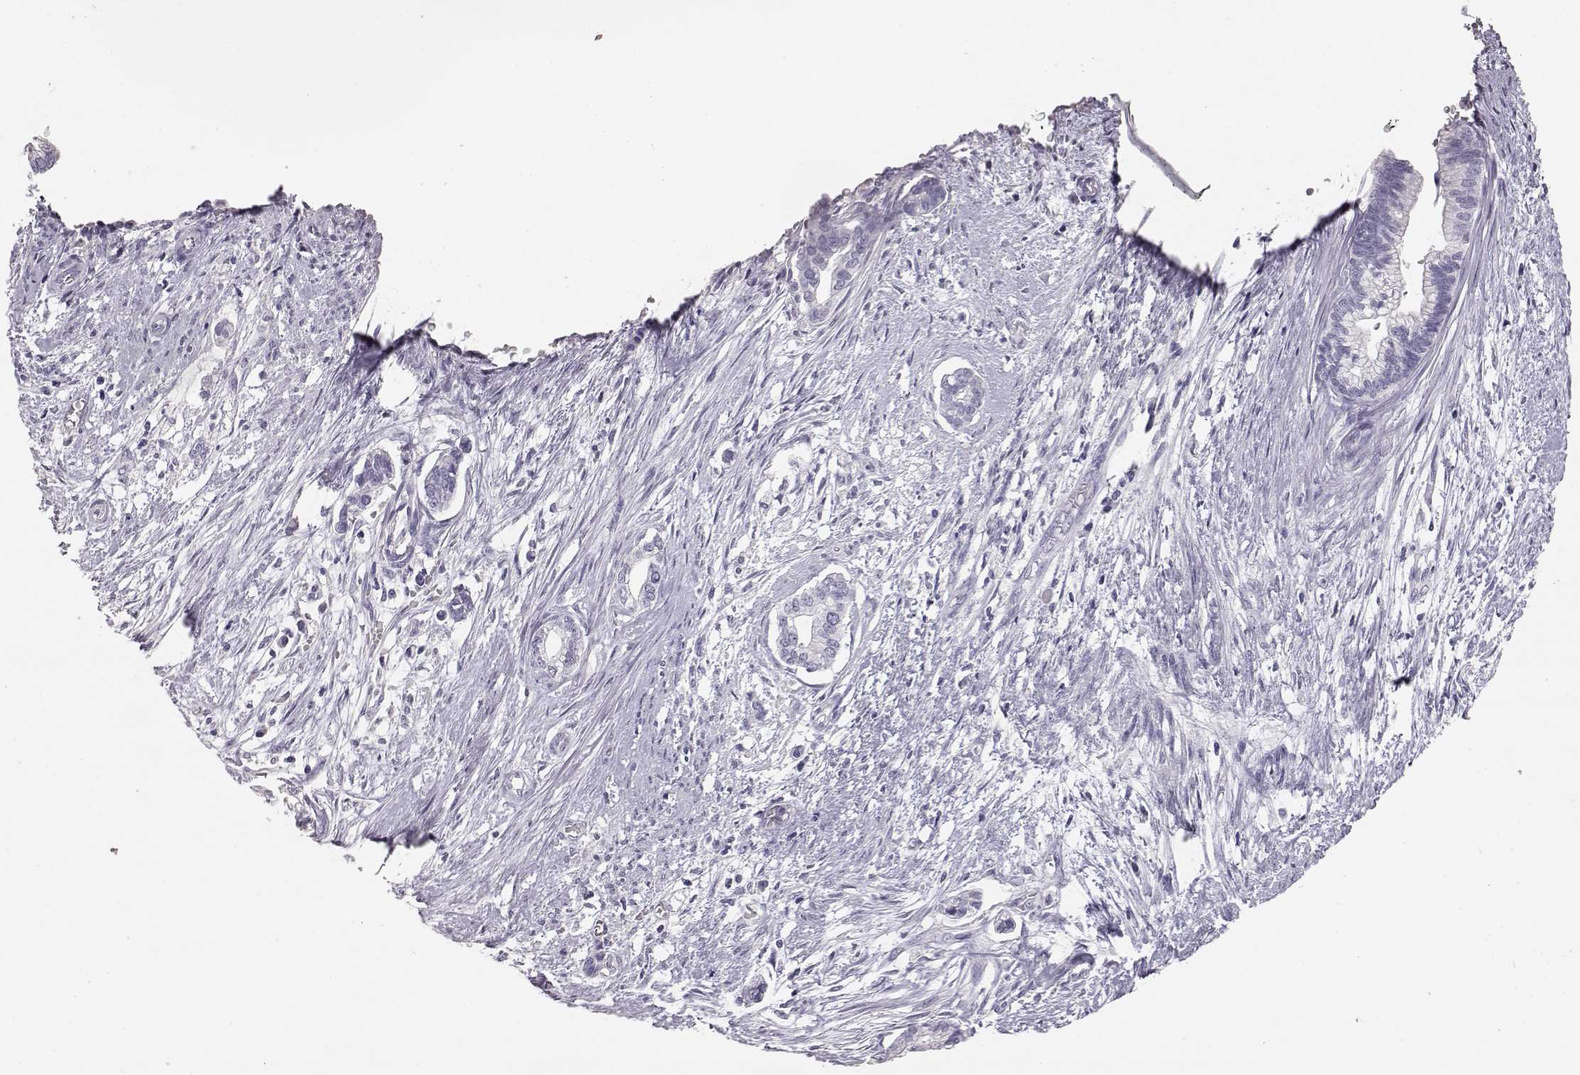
{"staining": {"intensity": "negative", "quantity": "none", "location": "none"}, "tissue": "cervical cancer", "cell_type": "Tumor cells", "image_type": "cancer", "snomed": [{"axis": "morphology", "description": "Adenocarcinoma, NOS"}, {"axis": "topography", "description": "Cervix"}], "caption": "An immunohistochemistry image of cervical cancer (adenocarcinoma) is shown. There is no staining in tumor cells of cervical cancer (adenocarcinoma).", "gene": "KRT33A", "patient": {"sex": "female", "age": 62}}